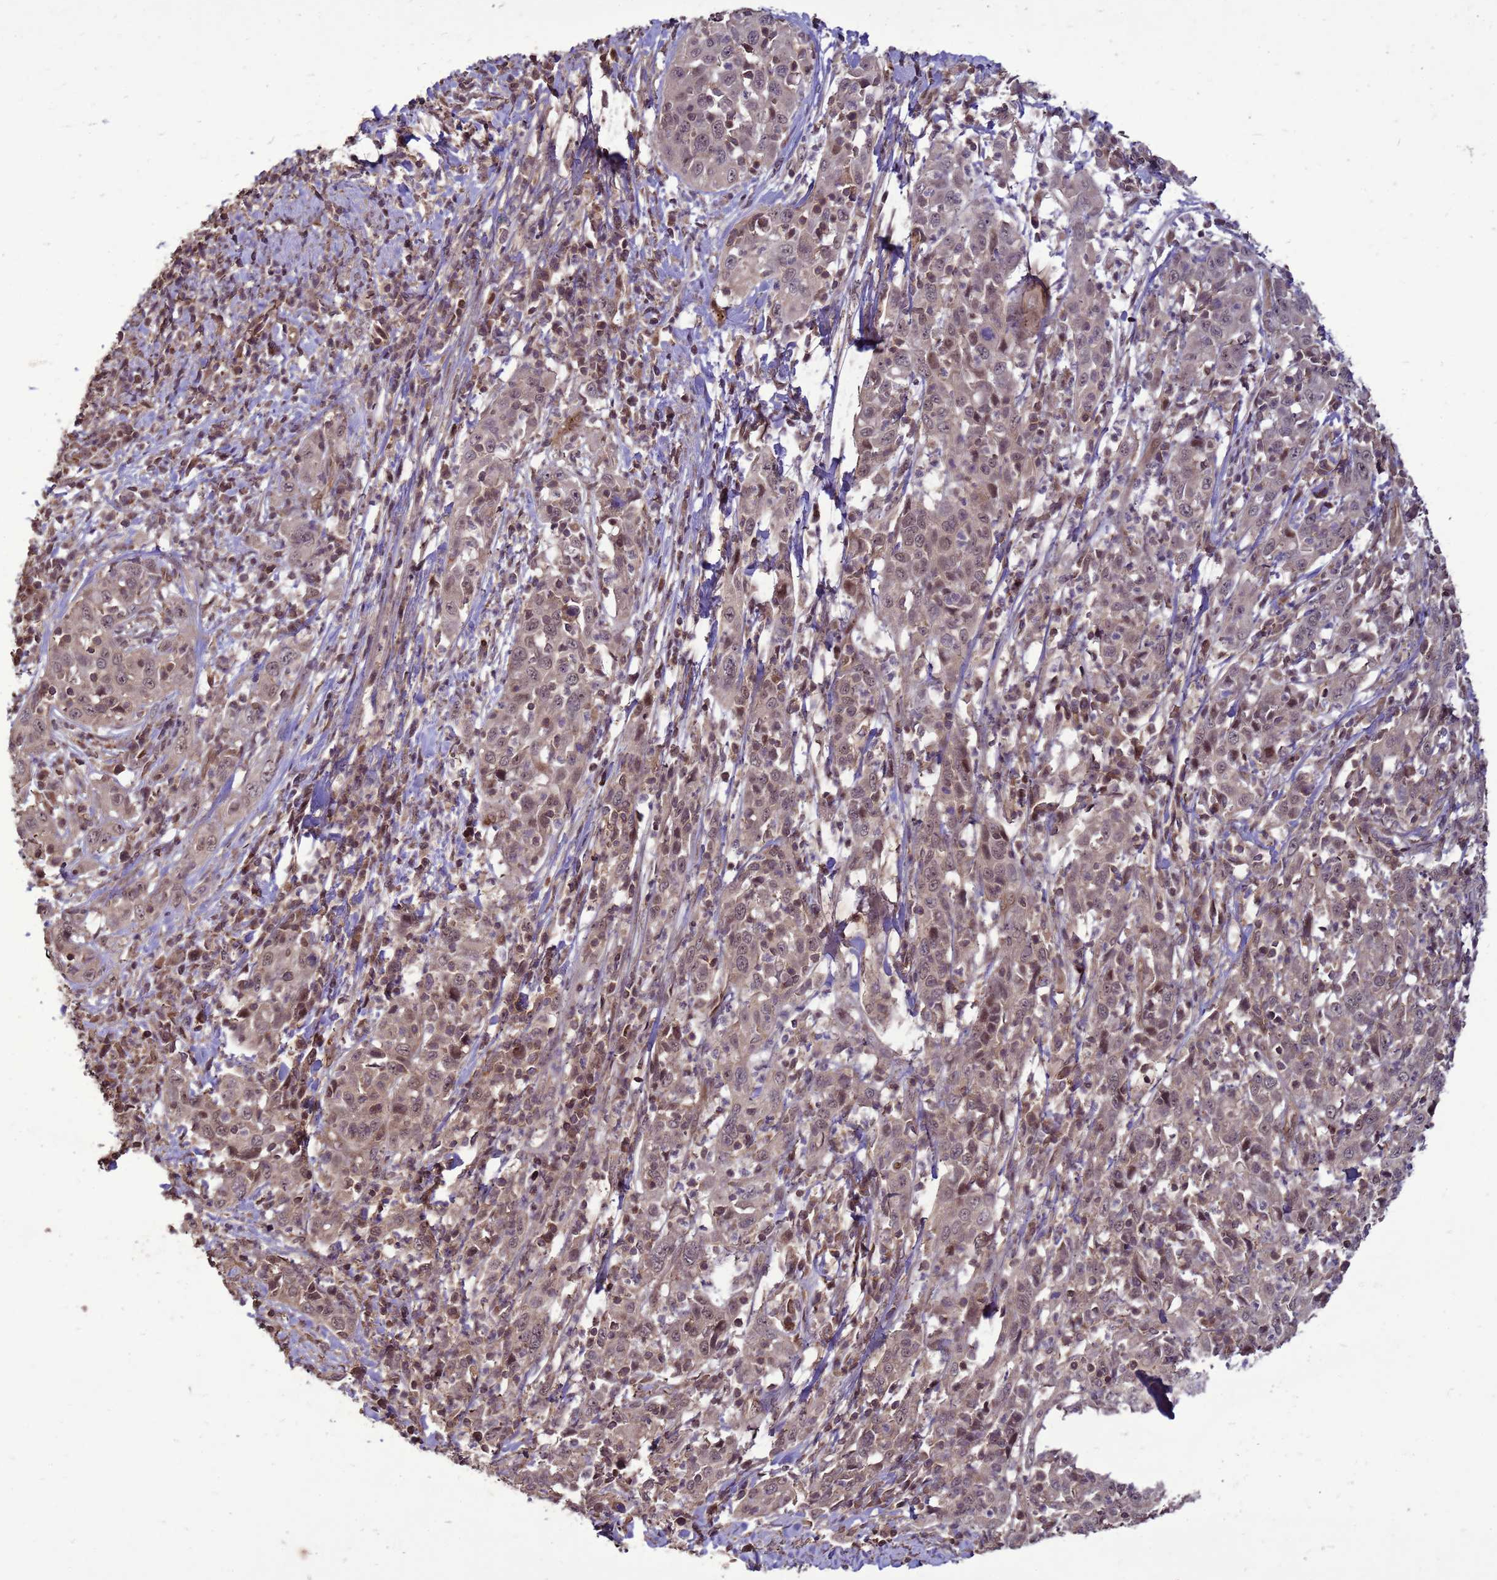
{"staining": {"intensity": "moderate", "quantity": "25%-75%", "location": "nuclear"}, "tissue": "cervical cancer", "cell_type": "Tumor cells", "image_type": "cancer", "snomed": [{"axis": "morphology", "description": "Squamous cell carcinoma, NOS"}, {"axis": "topography", "description": "Cervix"}], "caption": "Cervical cancer (squamous cell carcinoma) stained with immunohistochemistry (IHC) exhibits moderate nuclear positivity in approximately 25%-75% of tumor cells.", "gene": "CRBN", "patient": {"sex": "female", "age": 46}}